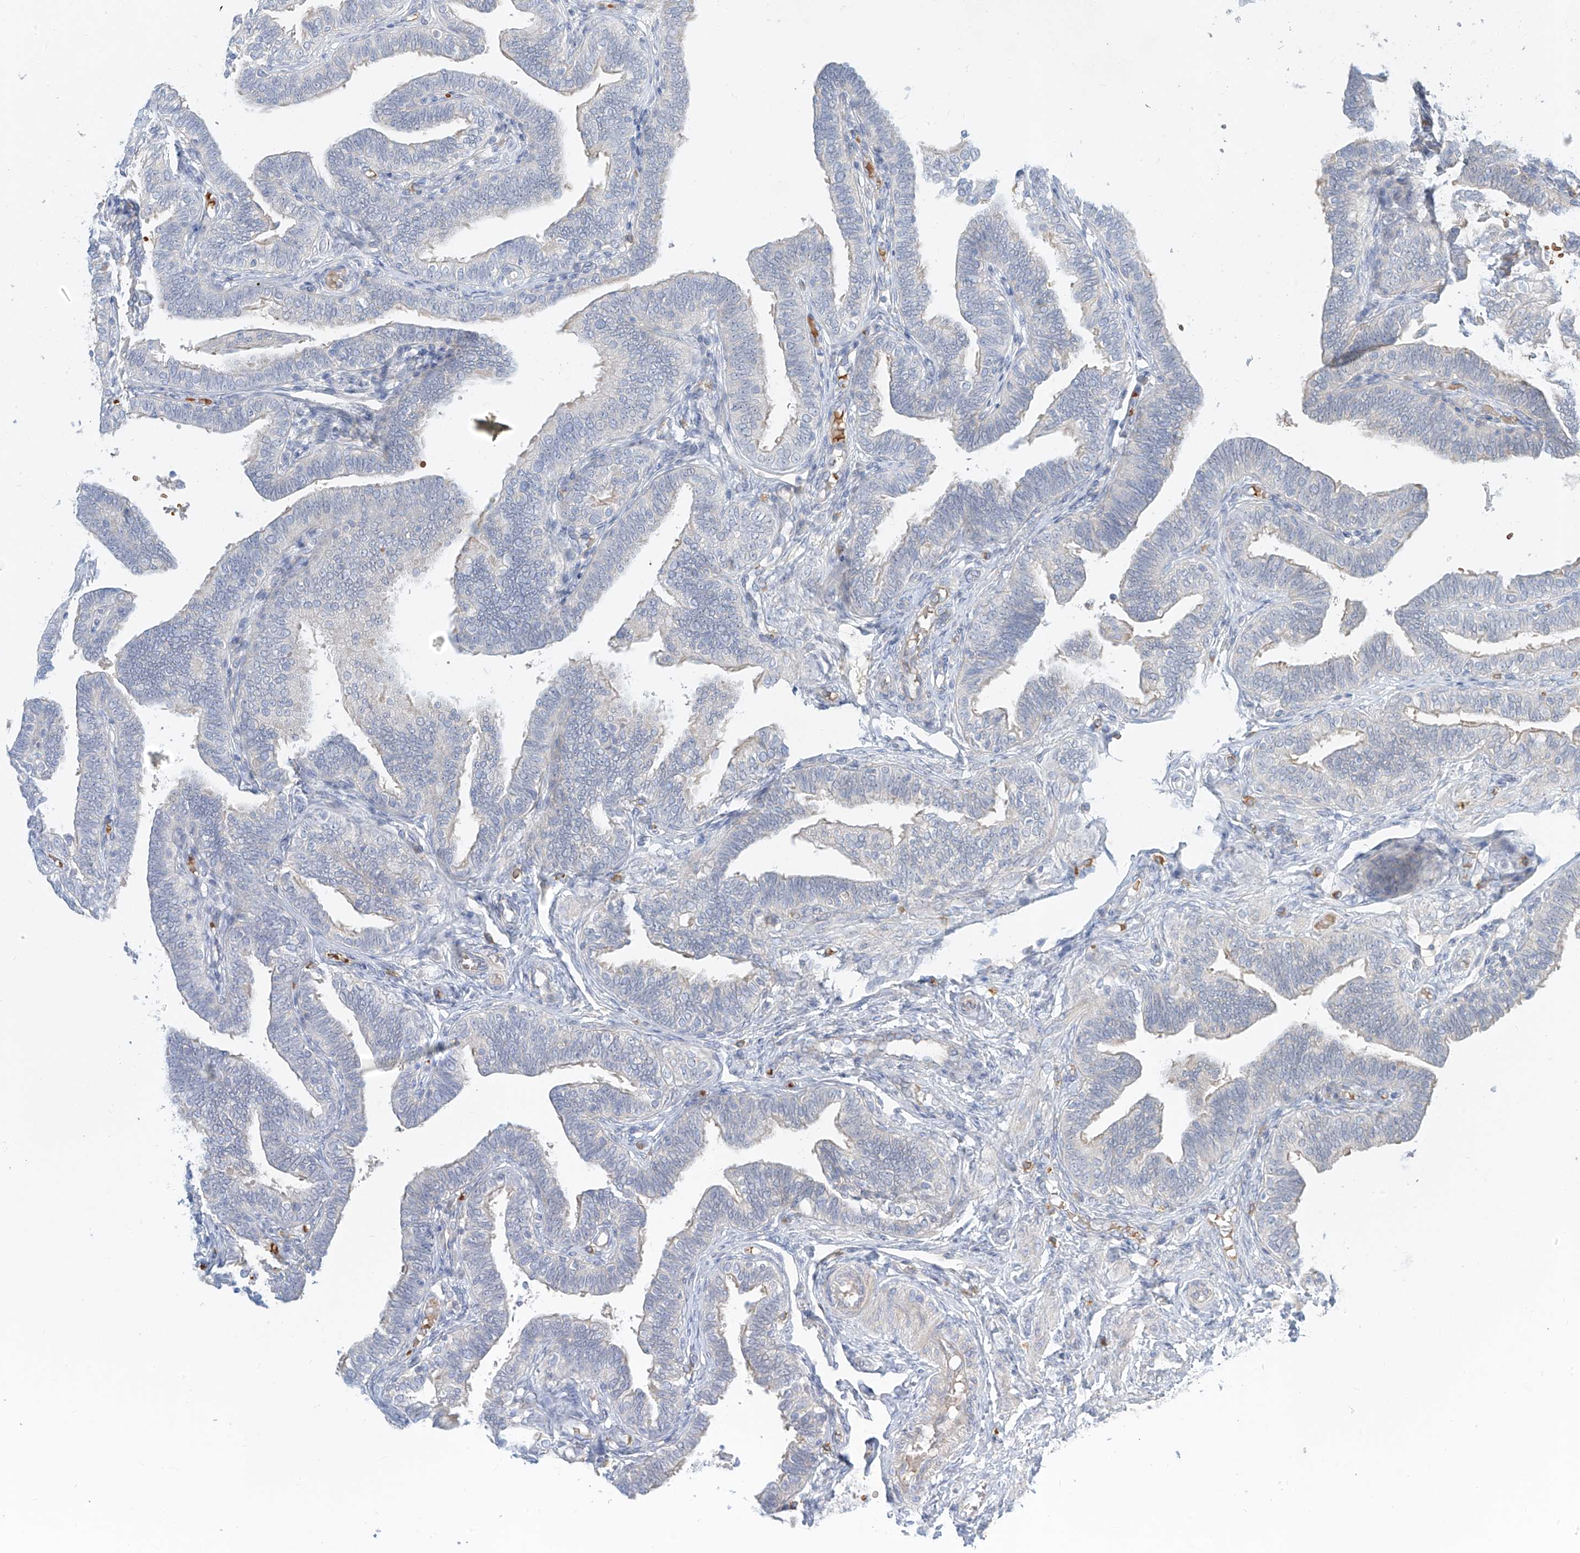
{"staining": {"intensity": "weak", "quantity": "<25%", "location": "cytoplasmic/membranous"}, "tissue": "fallopian tube", "cell_type": "Glandular cells", "image_type": "normal", "snomed": [{"axis": "morphology", "description": "Normal tissue, NOS"}, {"axis": "topography", "description": "Fallopian tube"}], "caption": "The micrograph shows no staining of glandular cells in benign fallopian tube.", "gene": "SYTL3", "patient": {"sex": "female", "age": 39}}